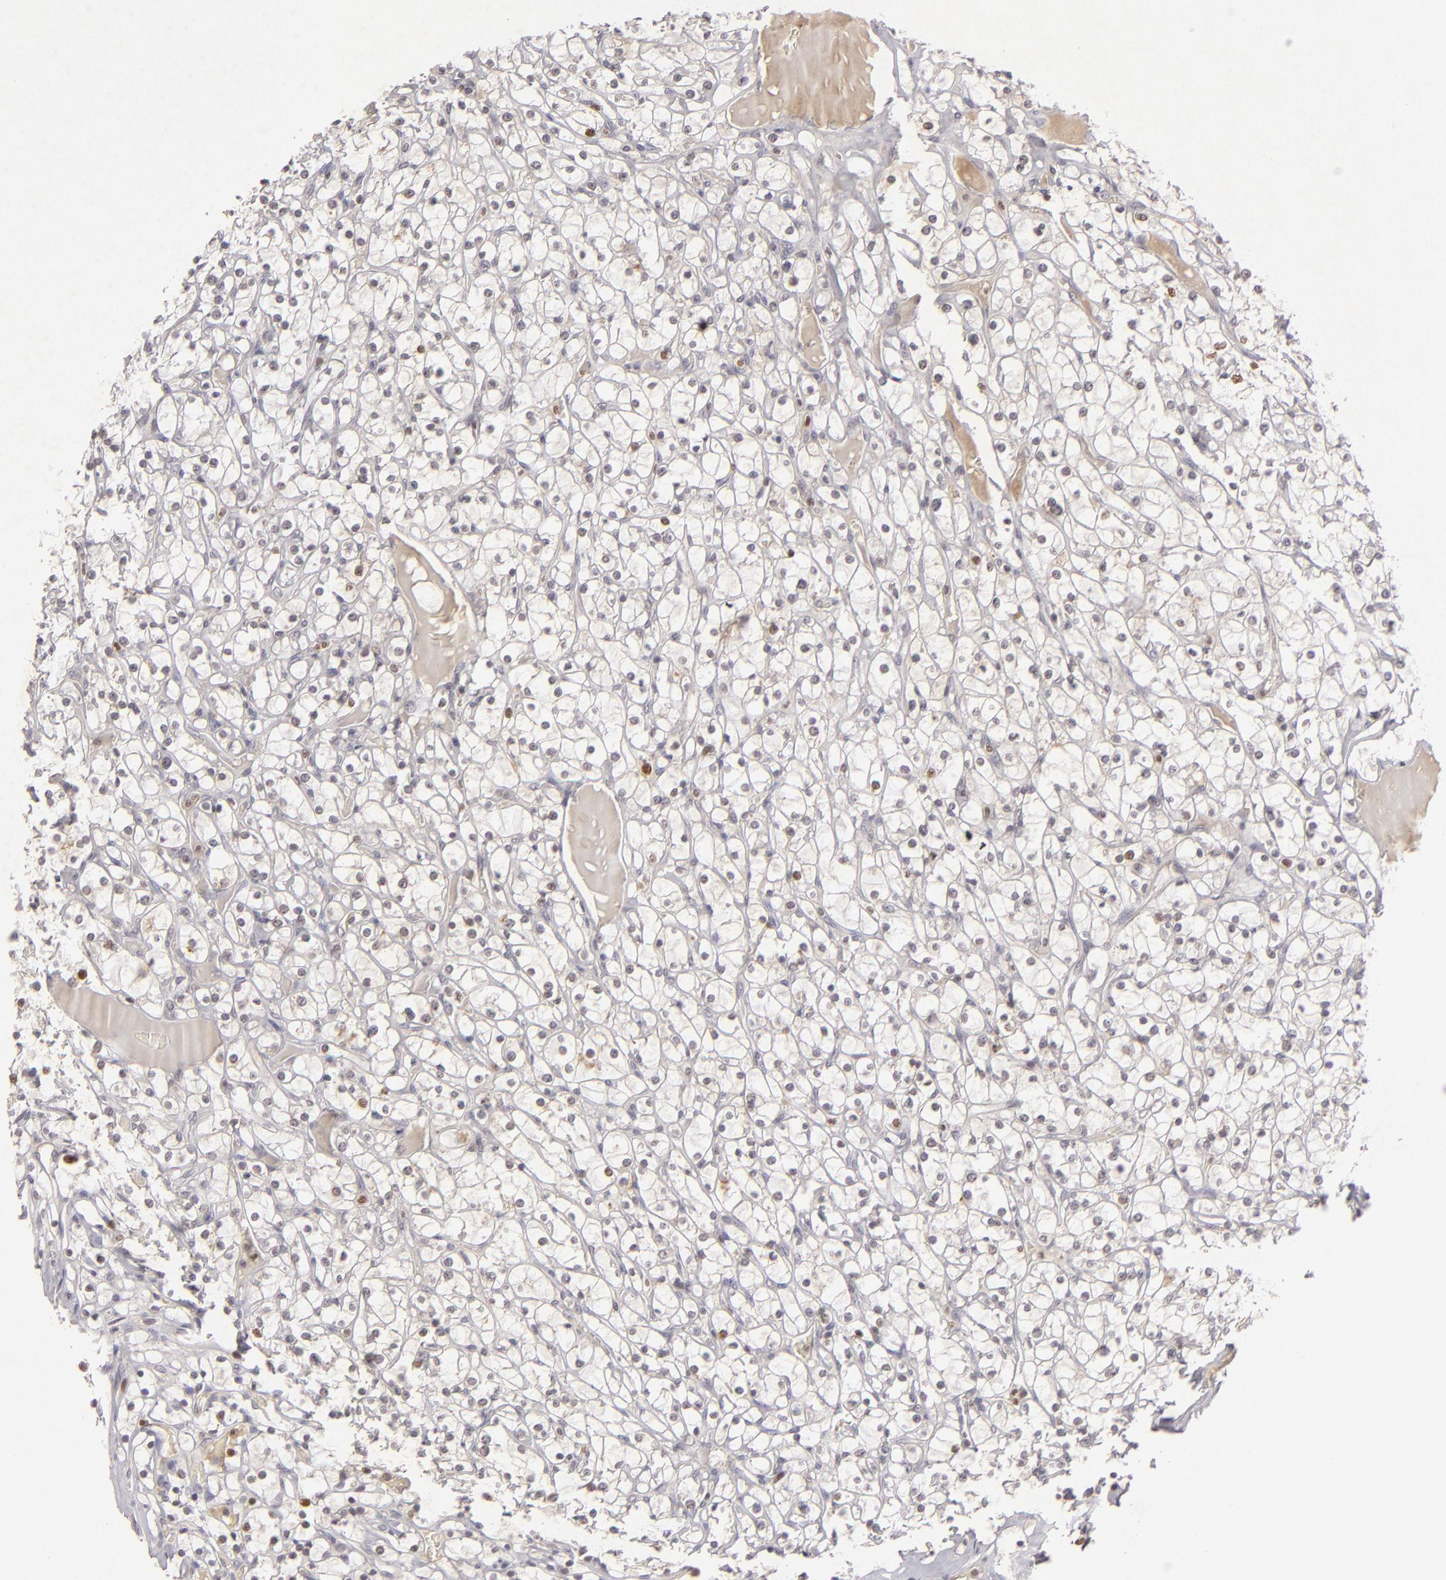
{"staining": {"intensity": "moderate", "quantity": "<25%", "location": "nuclear"}, "tissue": "renal cancer", "cell_type": "Tumor cells", "image_type": "cancer", "snomed": [{"axis": "morphology", "description": "Adenocarcinoma, NOS"}, {"axis": "topography", "description": "Kidney"}], "caption": "Human renal cancer (adenocarcinoma) stained for a protein (brown) exhibits moderate nuclear positive positivity in approximately <25% of tumor cells.", "gene": "FEN1", "patient": {"sex": "female", "age": 73}}